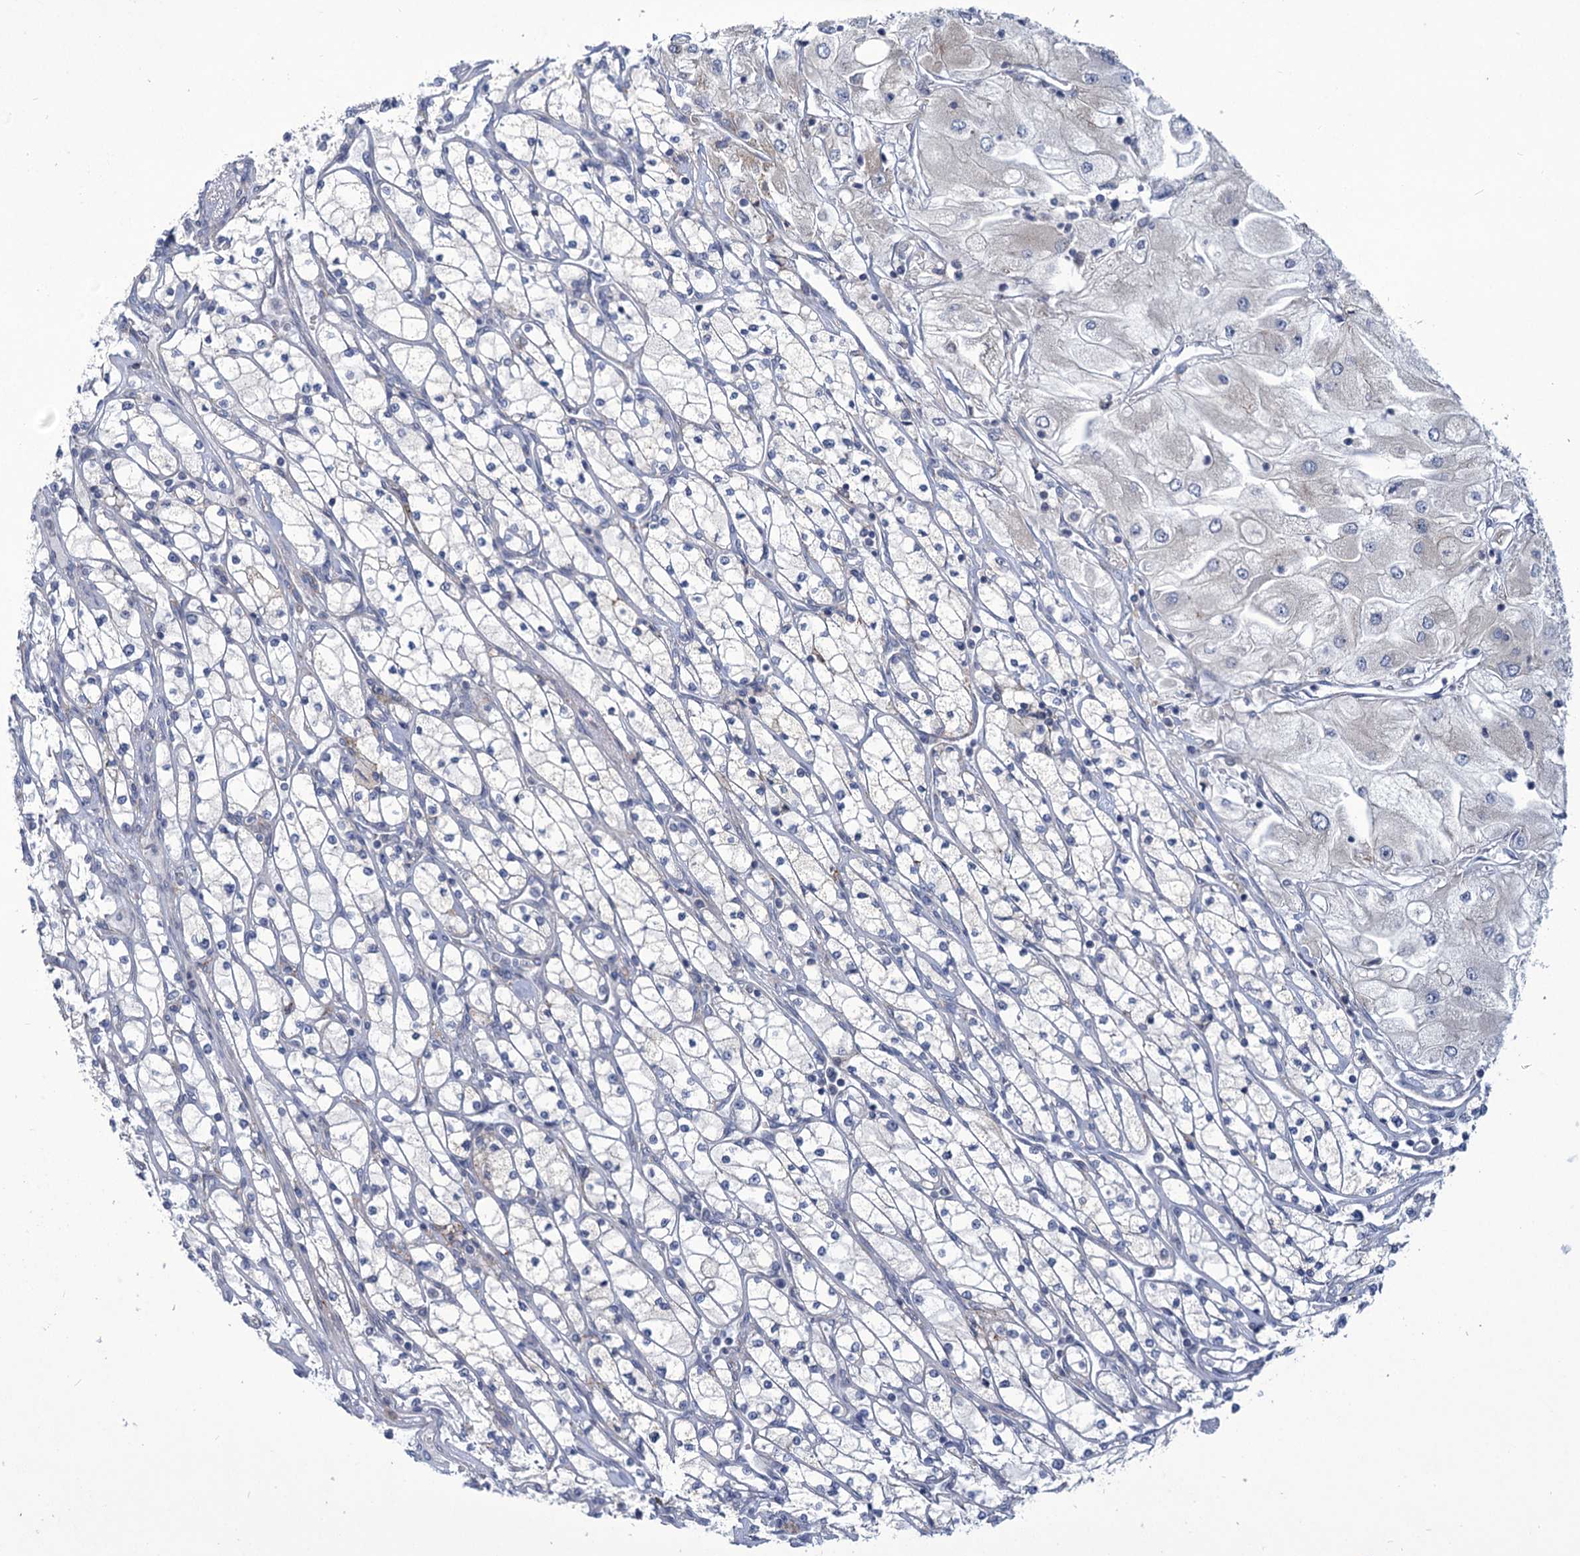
{"staining": {"intensity": "negative", "quantity": "none", "location": "none"}, "tissue": "renal cancer", "cell_type": "Tumor cells", "image_type": "cancer", "snomed": [{"axis": "morphology", "description": "Adenocarcinoma, NOS"}, {"axis": "topography", "description": "Kidney"}], "caption": "Immunohistochemical staining of human adenocarcinoma (renal) demonstrates no significant positivity in tumor cells.", "gene": "MBLAC2", "patient": {"sex": "male", "age": 80}}